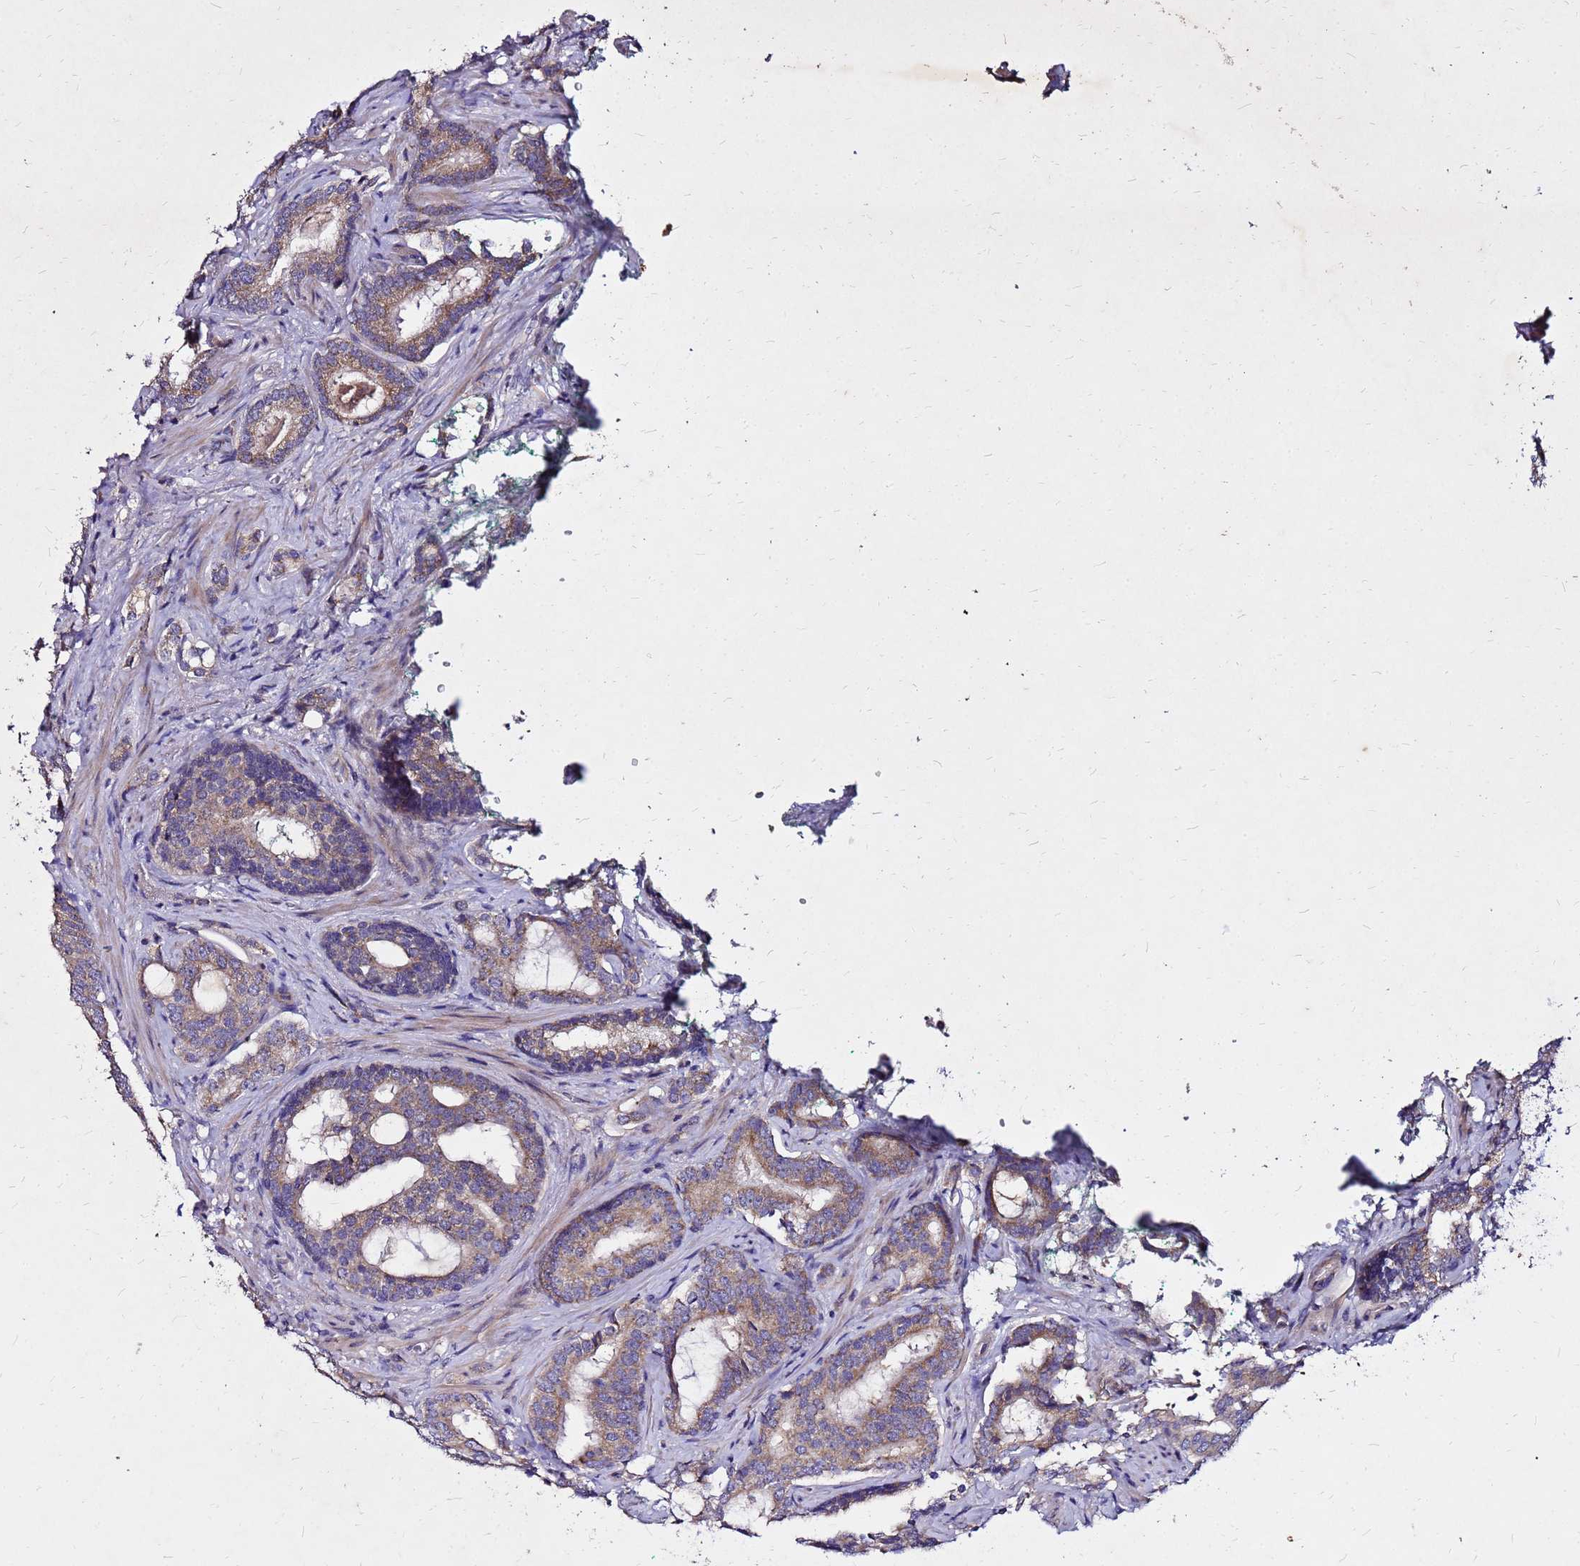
{"staining": {"intensity": "weak", "quantity": ">75%", "location": "cytoplasmic/membranous"}, "tissue": "prostate cancer", "cell_type": "Tumor cells", "image_type": "cancer", "snomed": [{"axis": "morphology", "description": "Adenocarcinoma, High grade"}, {"axis": "topography", "description": "Prostate"}], "caption": "Immunohistochemical staining of human adenocarcinoma (high-grade) (prostate) demonstrates weak cytoplasmic/membranous protein expression in about >75% of tumor cells.", "gene": "COX14", "patient": {"sex": "male", "age": 63}}